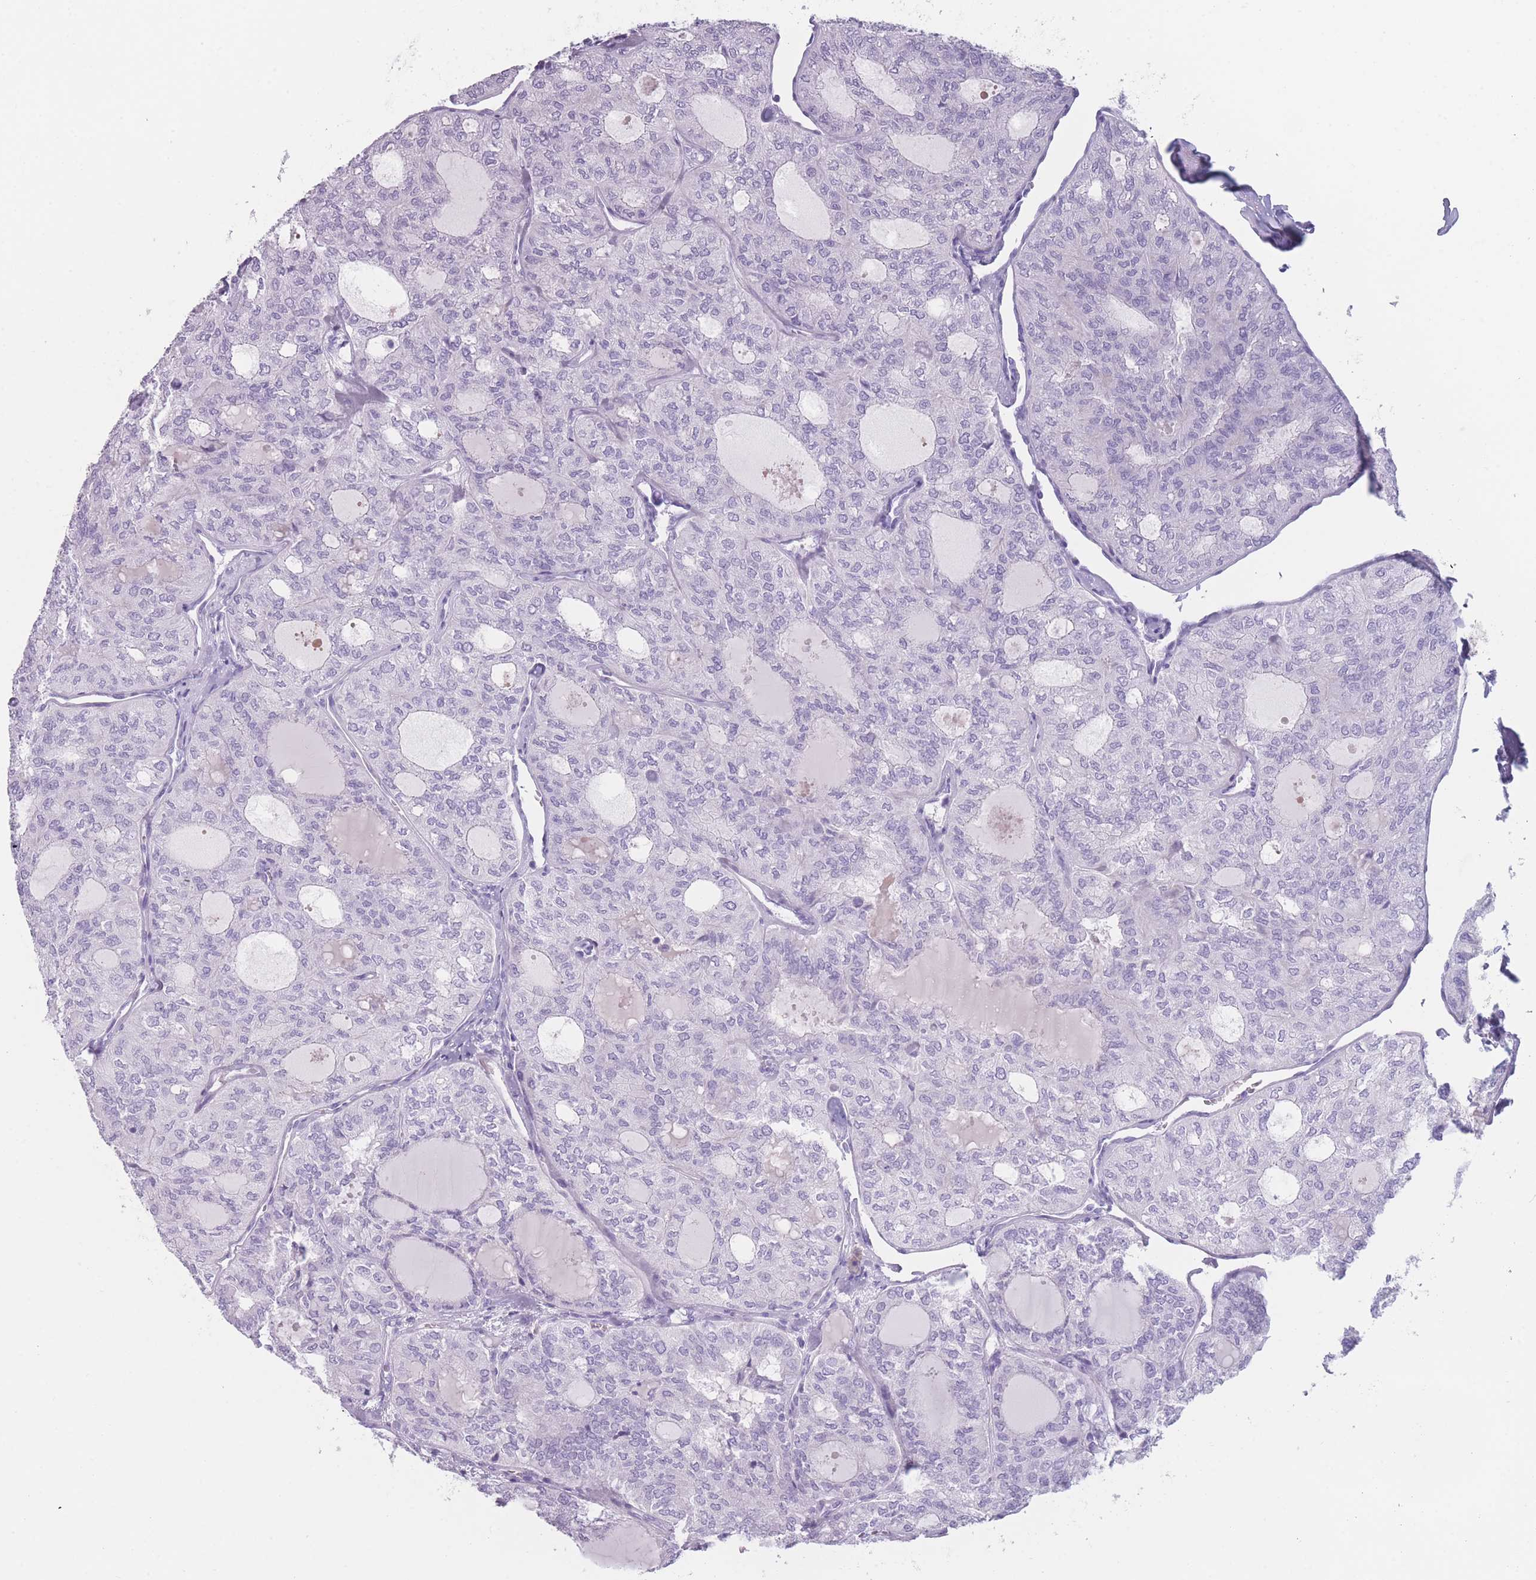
{"staining": {"intensity": "negative", "quantity": "none", "location": "none"}, "tissue": "thyroid cancer", "cell_type": "Tumor cells", "image_type": "cancer", "snomed": [{"axis": "morphology", "description": "Follicular adenoma carcinoma, NOS"}, {"axis": "topography", "description": "Thyroid gland"}], "caption": "An image of thyroid cancer (follicular adenoma carcinoma) stained for a protein exhibits no brown staining in tumor cells. (DAB IHC with hematoxylin counter stain).", "gene": "PPFIA3", "patient": {"sex": "male", "age": 75}}